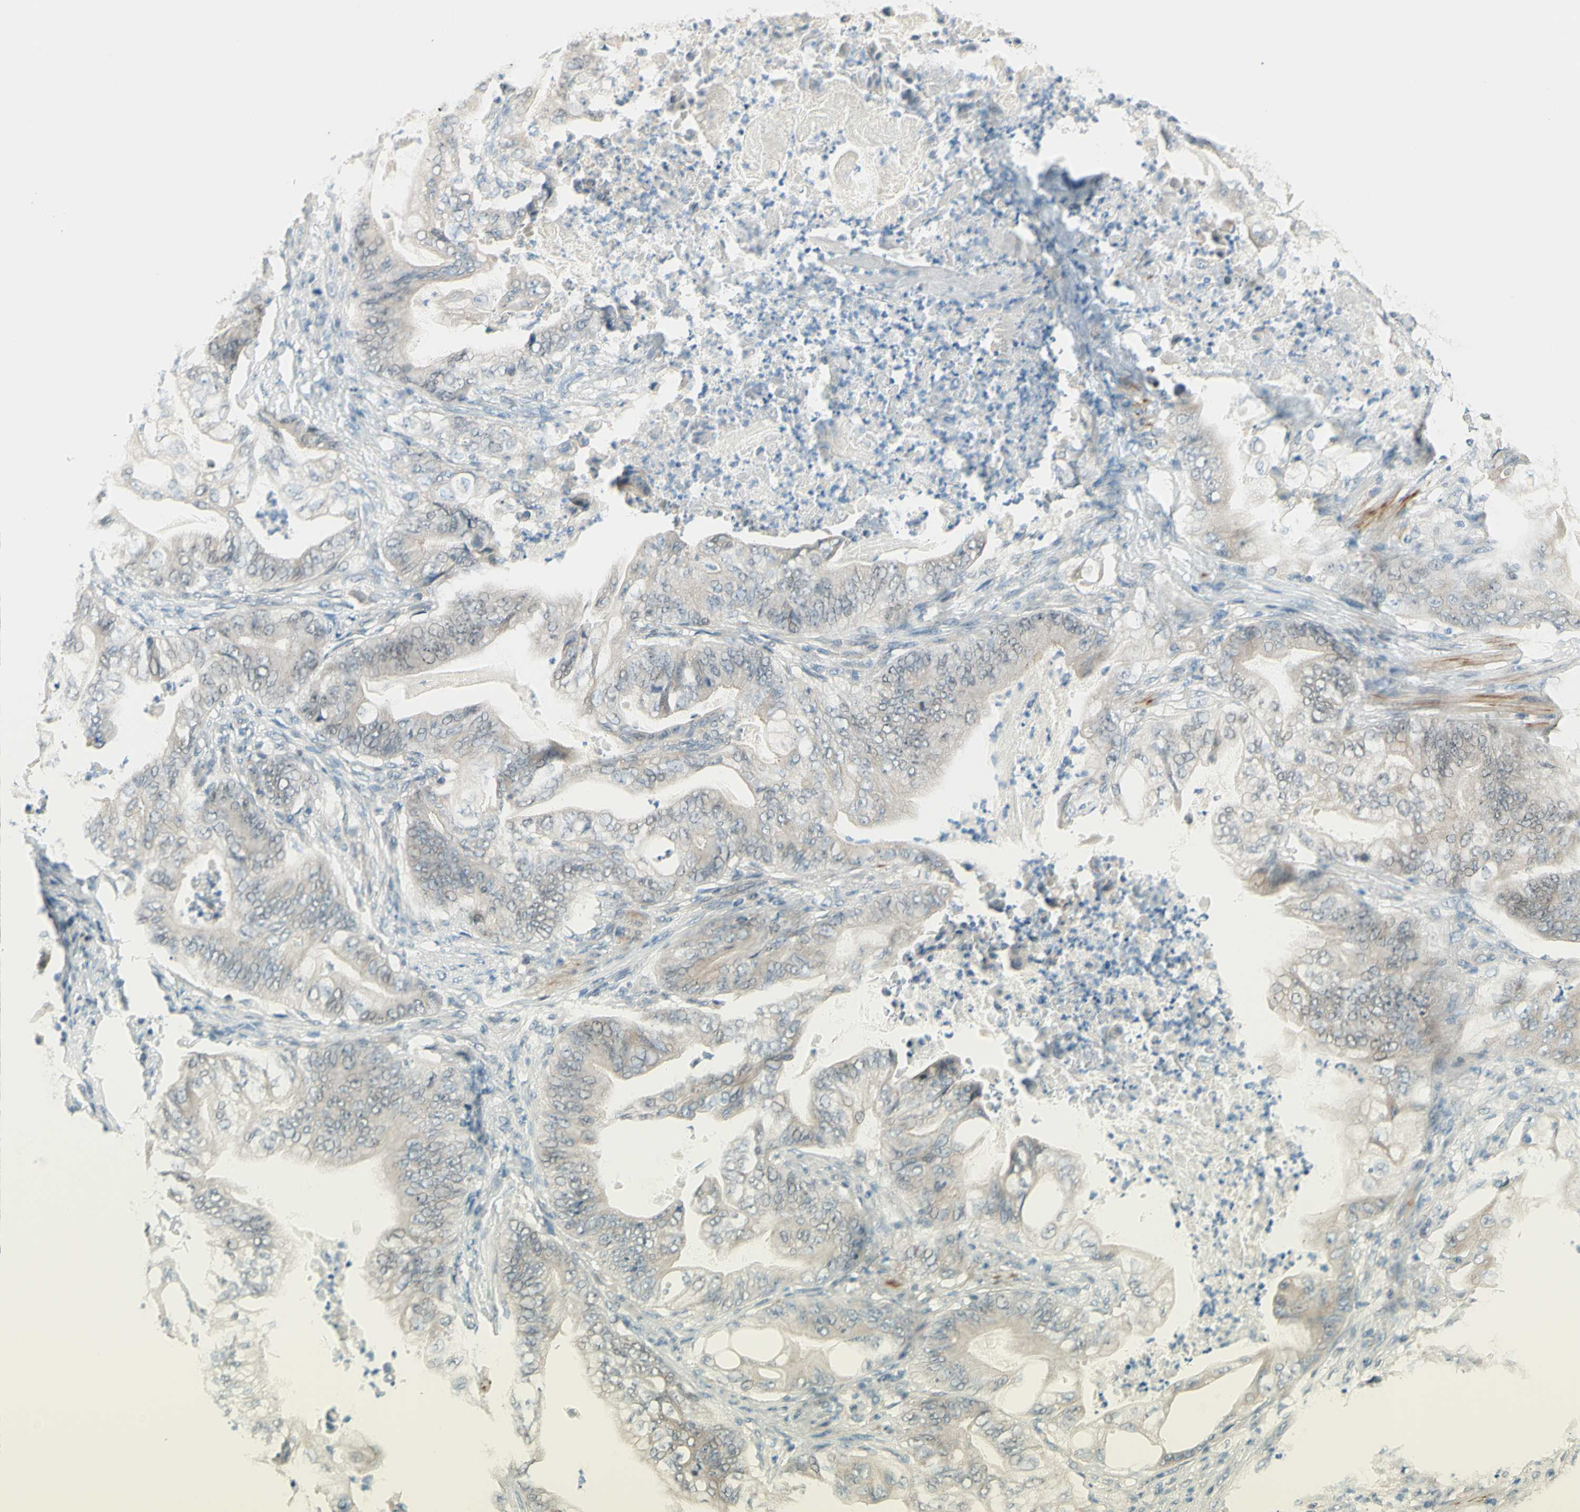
{"staining": {"intensity": "negative", "quantity": "none", "location": "none"}, "tissue": "stomach cancer", "cell_type": "Tumor cells", "image_type": "cancer", "snomed": [{"axis": "morphology", "description": "Adenocarcinoma, NOS"}, {"axis": "topography", "description": "Stomach"}], "caption": "This histopathology image is of adenocarcinoma (stomach) stained with immunohistochemistry (IHC) to label a protein in brown with the nuclei are counter-stained blue. There is no expression in tumor cells.", "gene": "JPH1", "patient": {"sex": "female", "age": 73}}